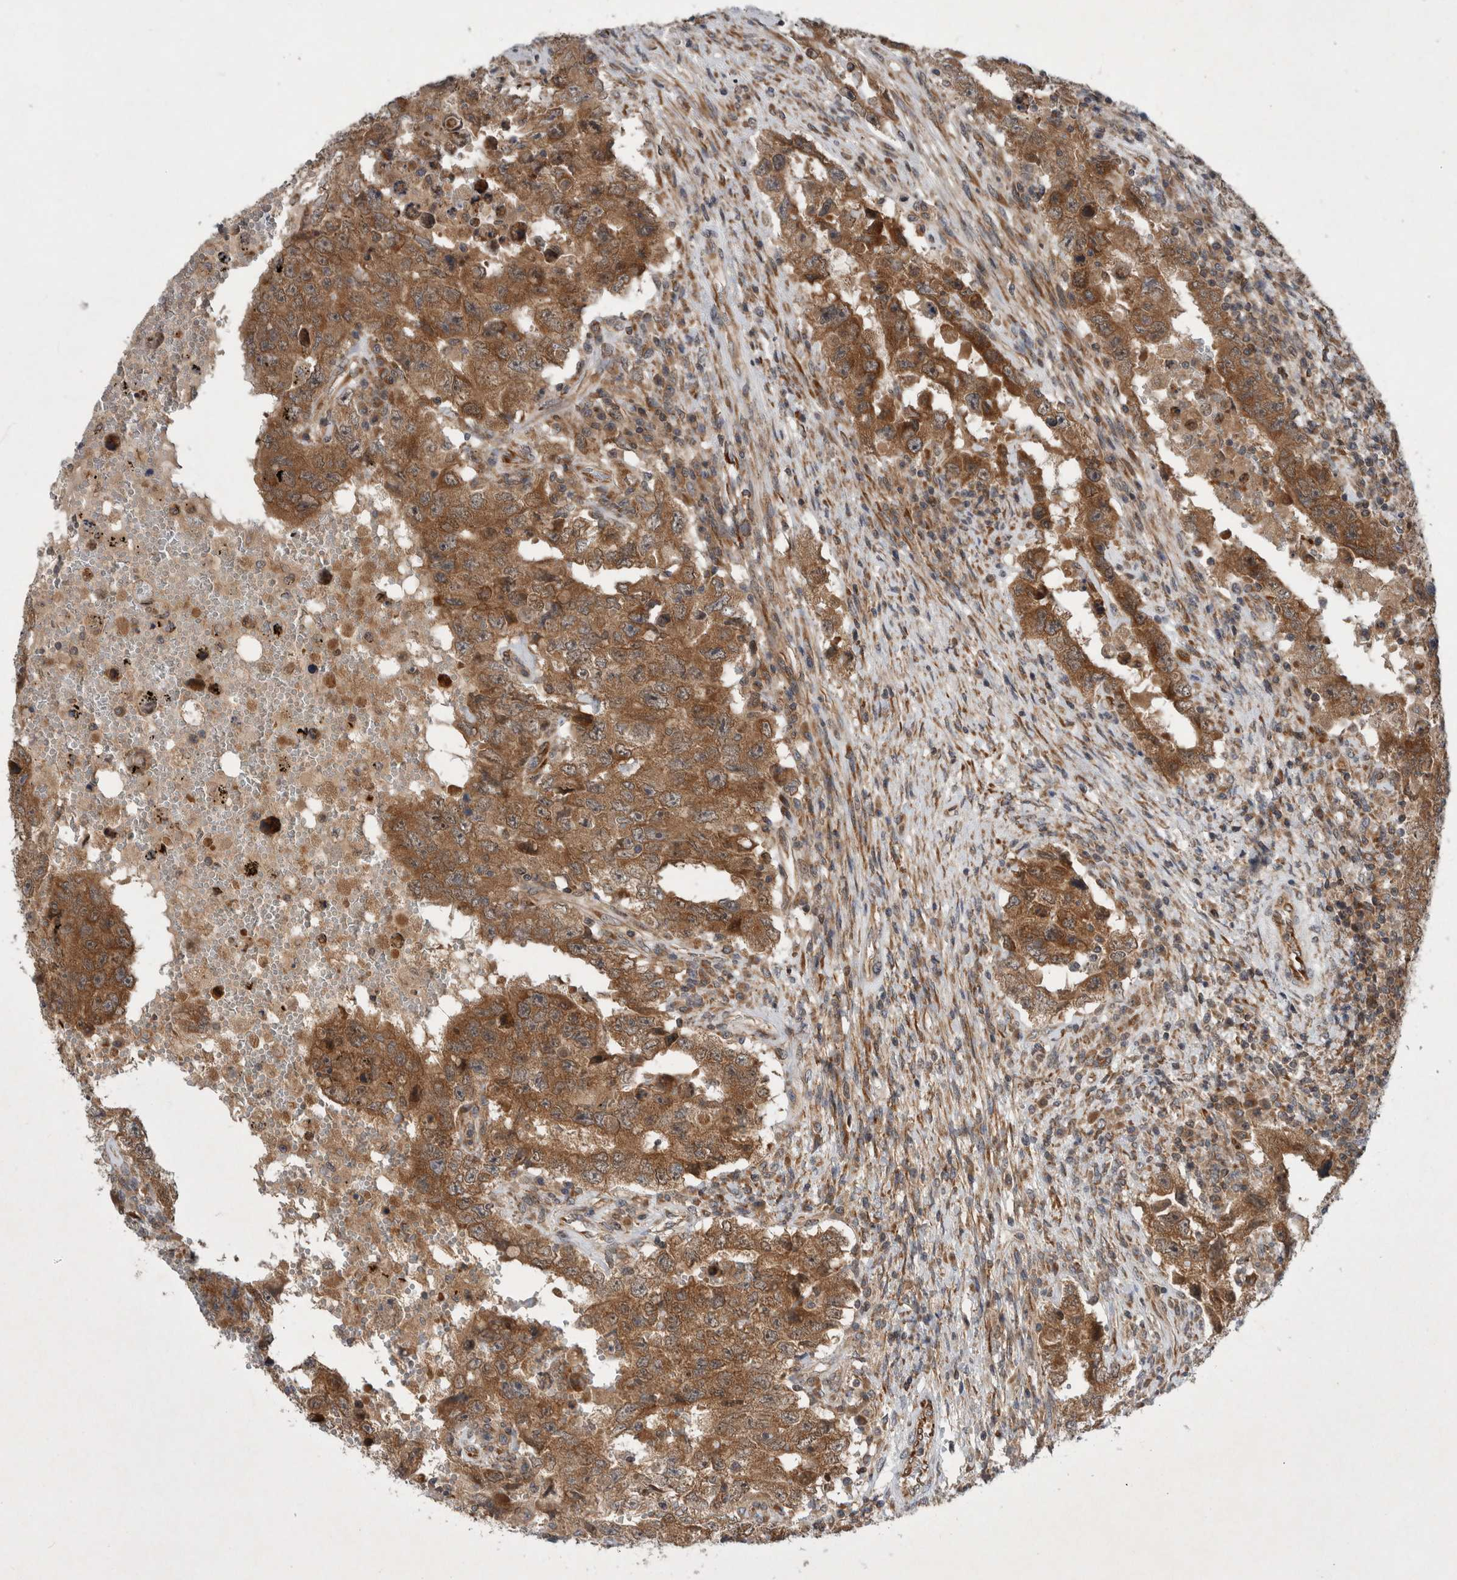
{"staining": {"intensity": "moderate", "quantity": ">75%", "location": "cytoplasmic/membranous"}, "tissue": "testis cancer", "cell_type": "Tumor cells", "image_type": "cancer", "snomed": [{"axis": "morphology", "description": "Carcinoma, Embryonal, NOS"}, {"axis": "topography", "description": "Testis"}], "caption": "Tumor cells display medium levels of moderate cytoplasmic/membranous positivity in approximately >75% of cells in human embryonal carcinoma (testis).", "gene": "PDCD2", "patient": {"sex": "male", "age": 26}}